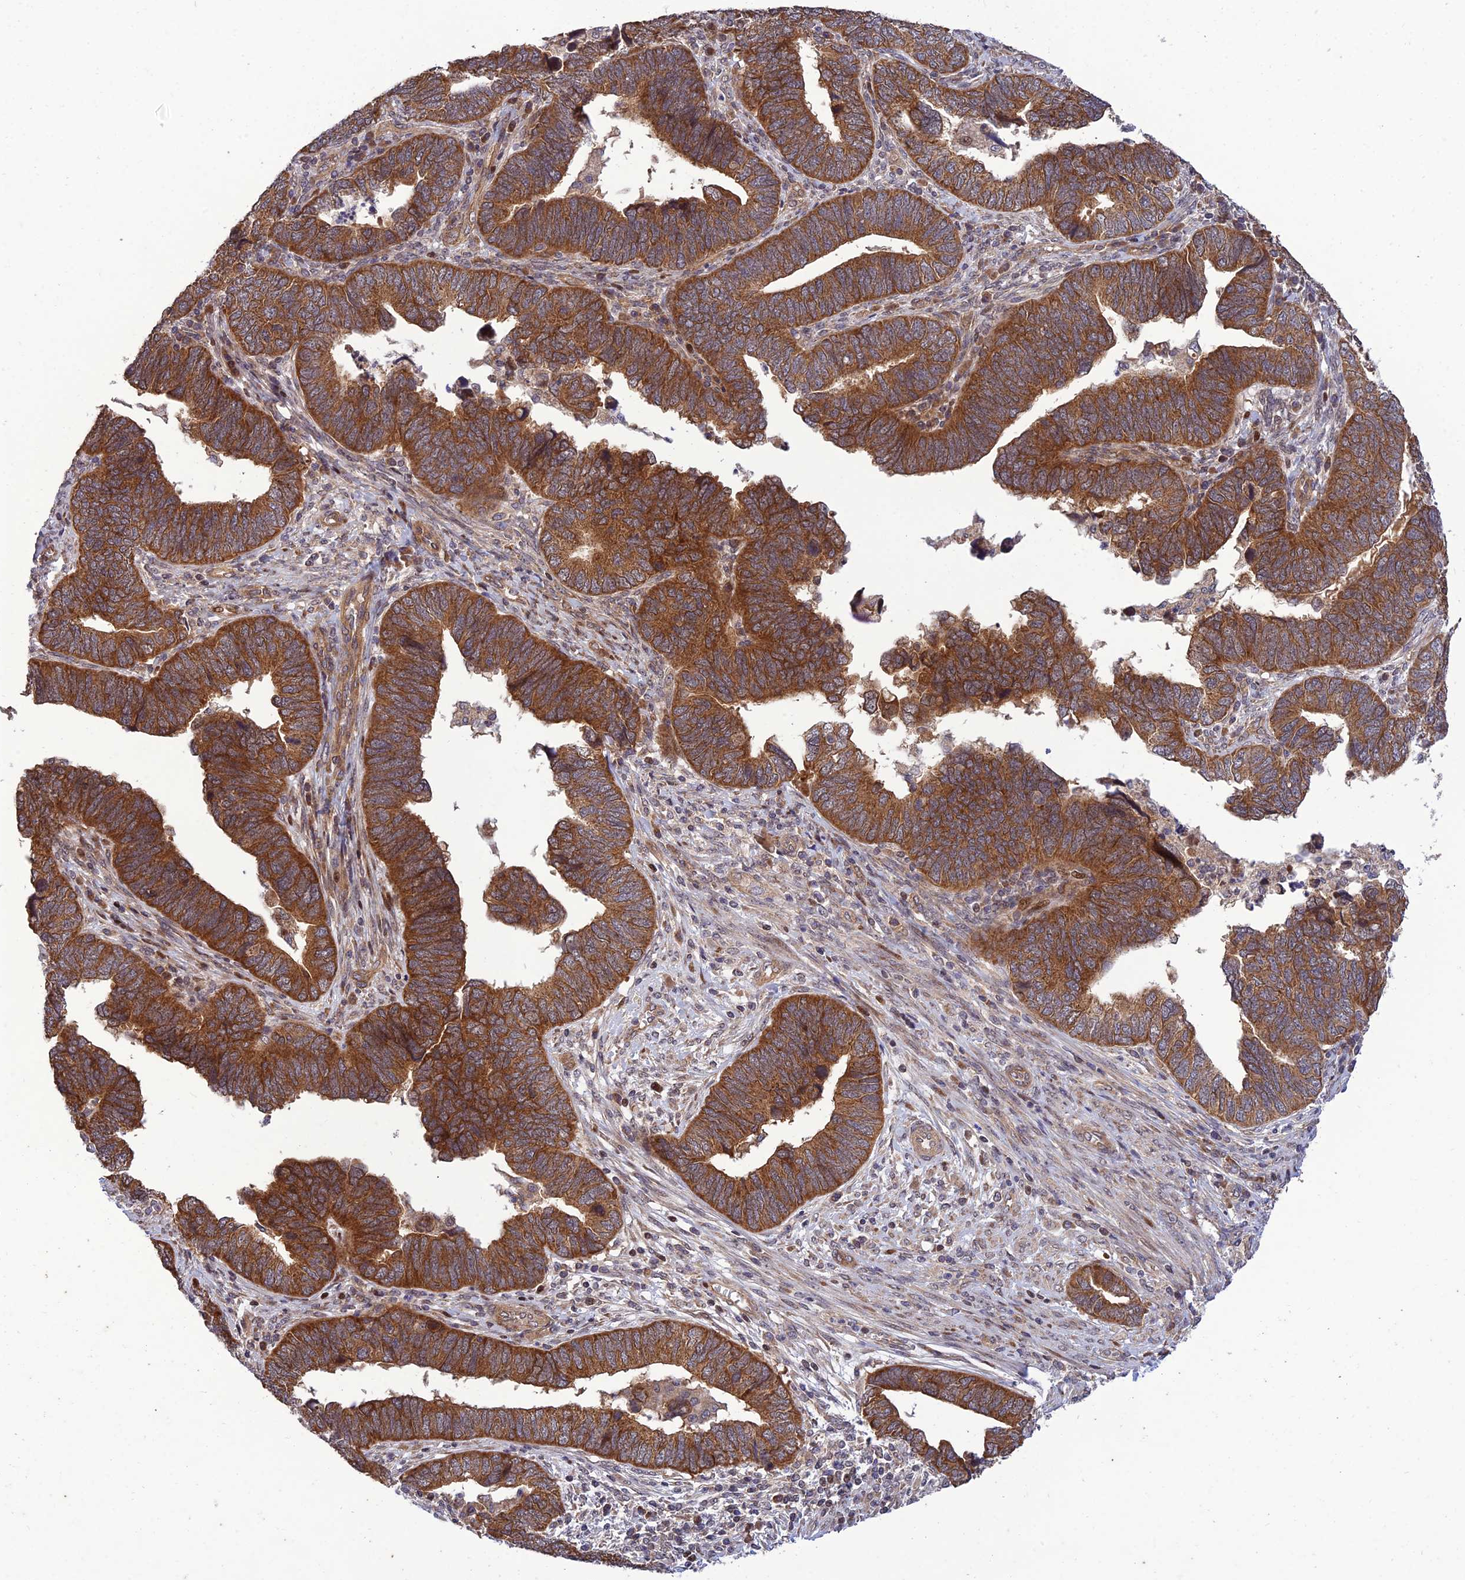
{"staining": {"intensity": "strong", "quantity": ">75%", "location": "cytoplasmic/membranous"}, "tissue": "endometrial cancer", "cell_type": "Tumor cells", "image_type": "cancer", "snomed": [{"axis": "morphology", "description": "Adenocarcinoma, NOS"}, {"axis": "topography", "description": "Endometrium"}], "caption": "Human endometrial adenocarcinoma stained with a brown dye exhibits strong cytoplasmic/membranous positive positivity in about >75% of tumor cells.", "gene": "PLEKHG2", "patient": {"sex": "female", "age": 79}}